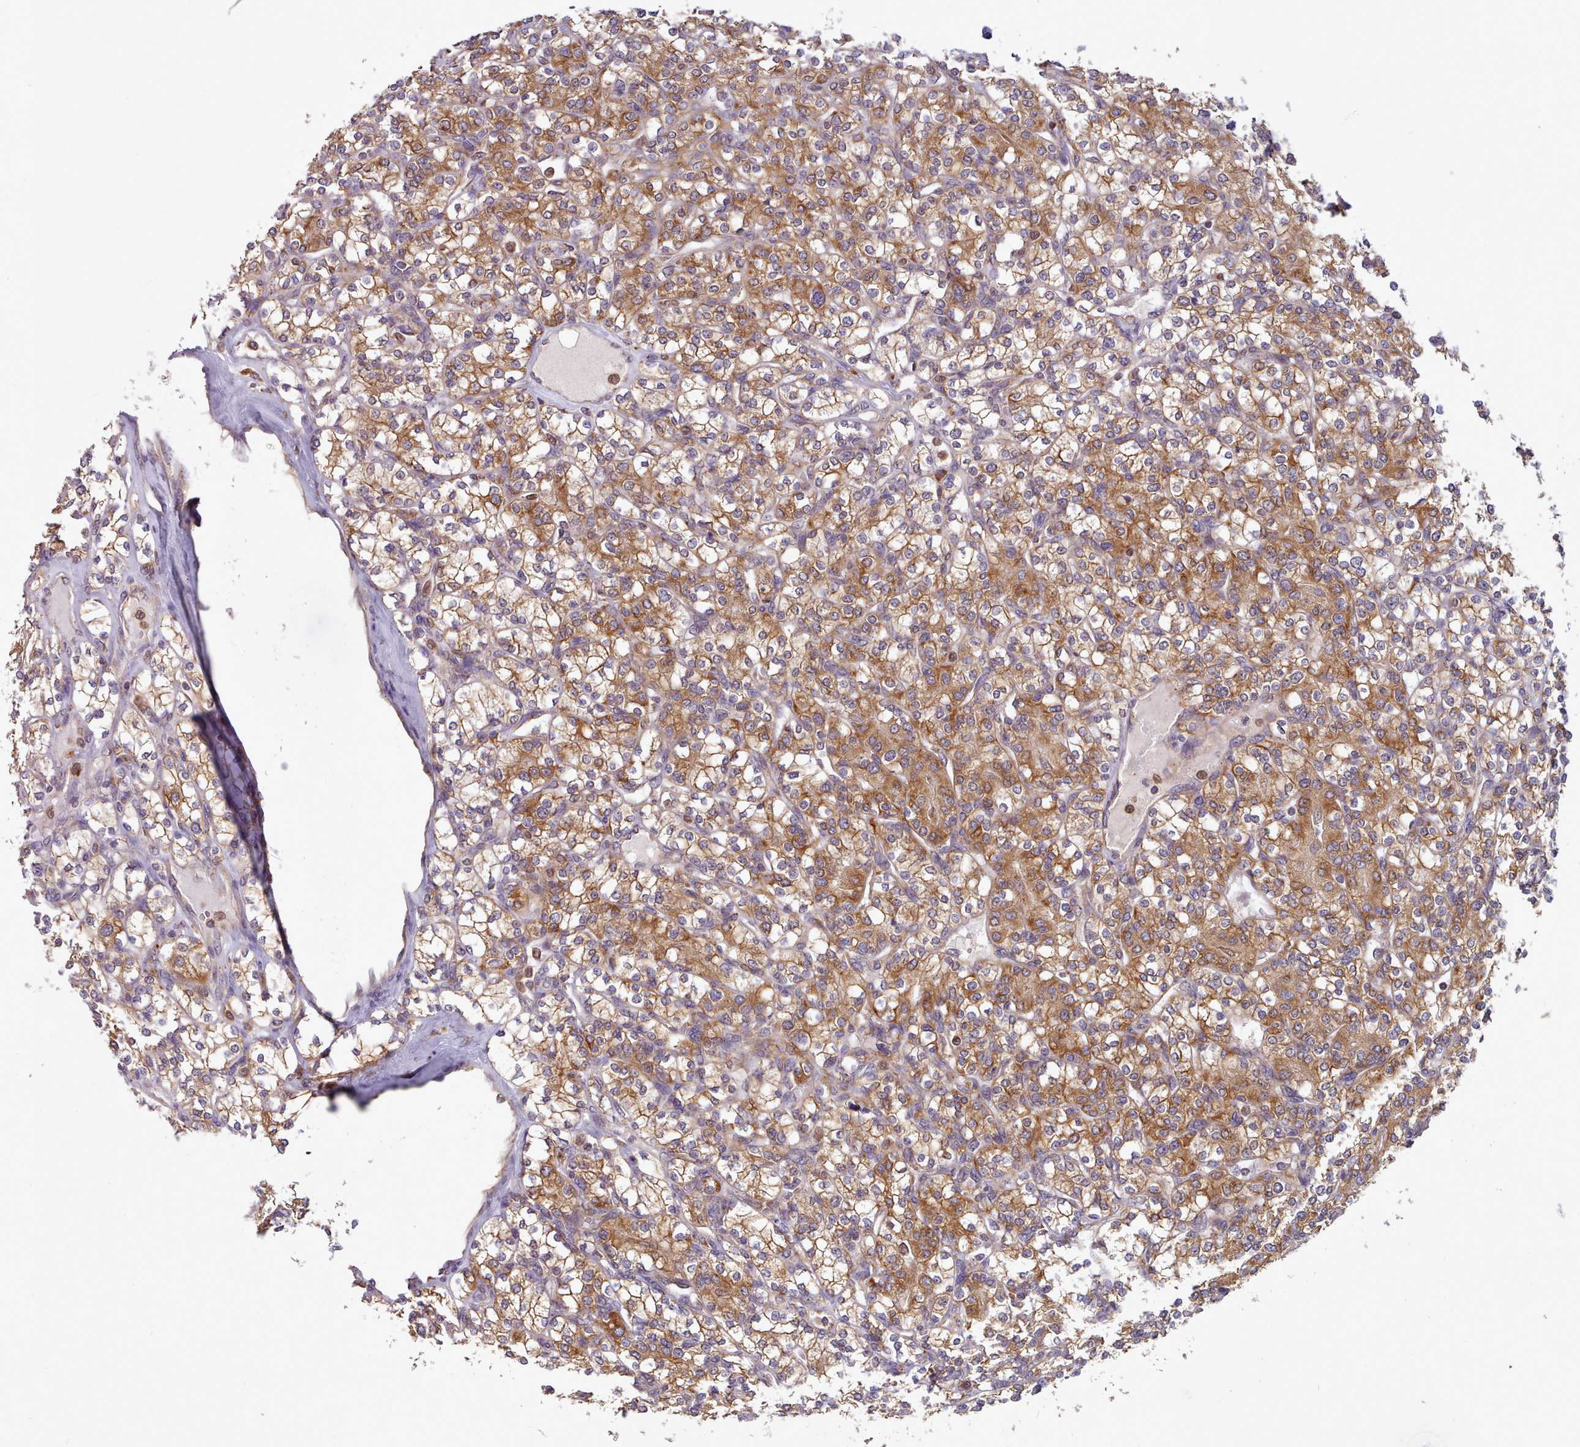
{"staining": {"intensity": "moderate", "quantity": ">75%", "location": "cytoplasmic/membranous"}, "tissue": "renal cancer", "cell_type": "Tumor cells", "image_type": "cancer", "snomed": [{"axis": "morphology", "description": "Adenocarcinoma, NOS"}, {"axis": "topography", "description": "Kidney"}], "caption": "Human adenocarcinoma (renal) stained for a protein (brown) reveals moderate cytoplasmic/membranous positive staining in about >75% of tumor cells.", "gene": "CRYBG1", "patient": {"sex": "male", "age": 77}}